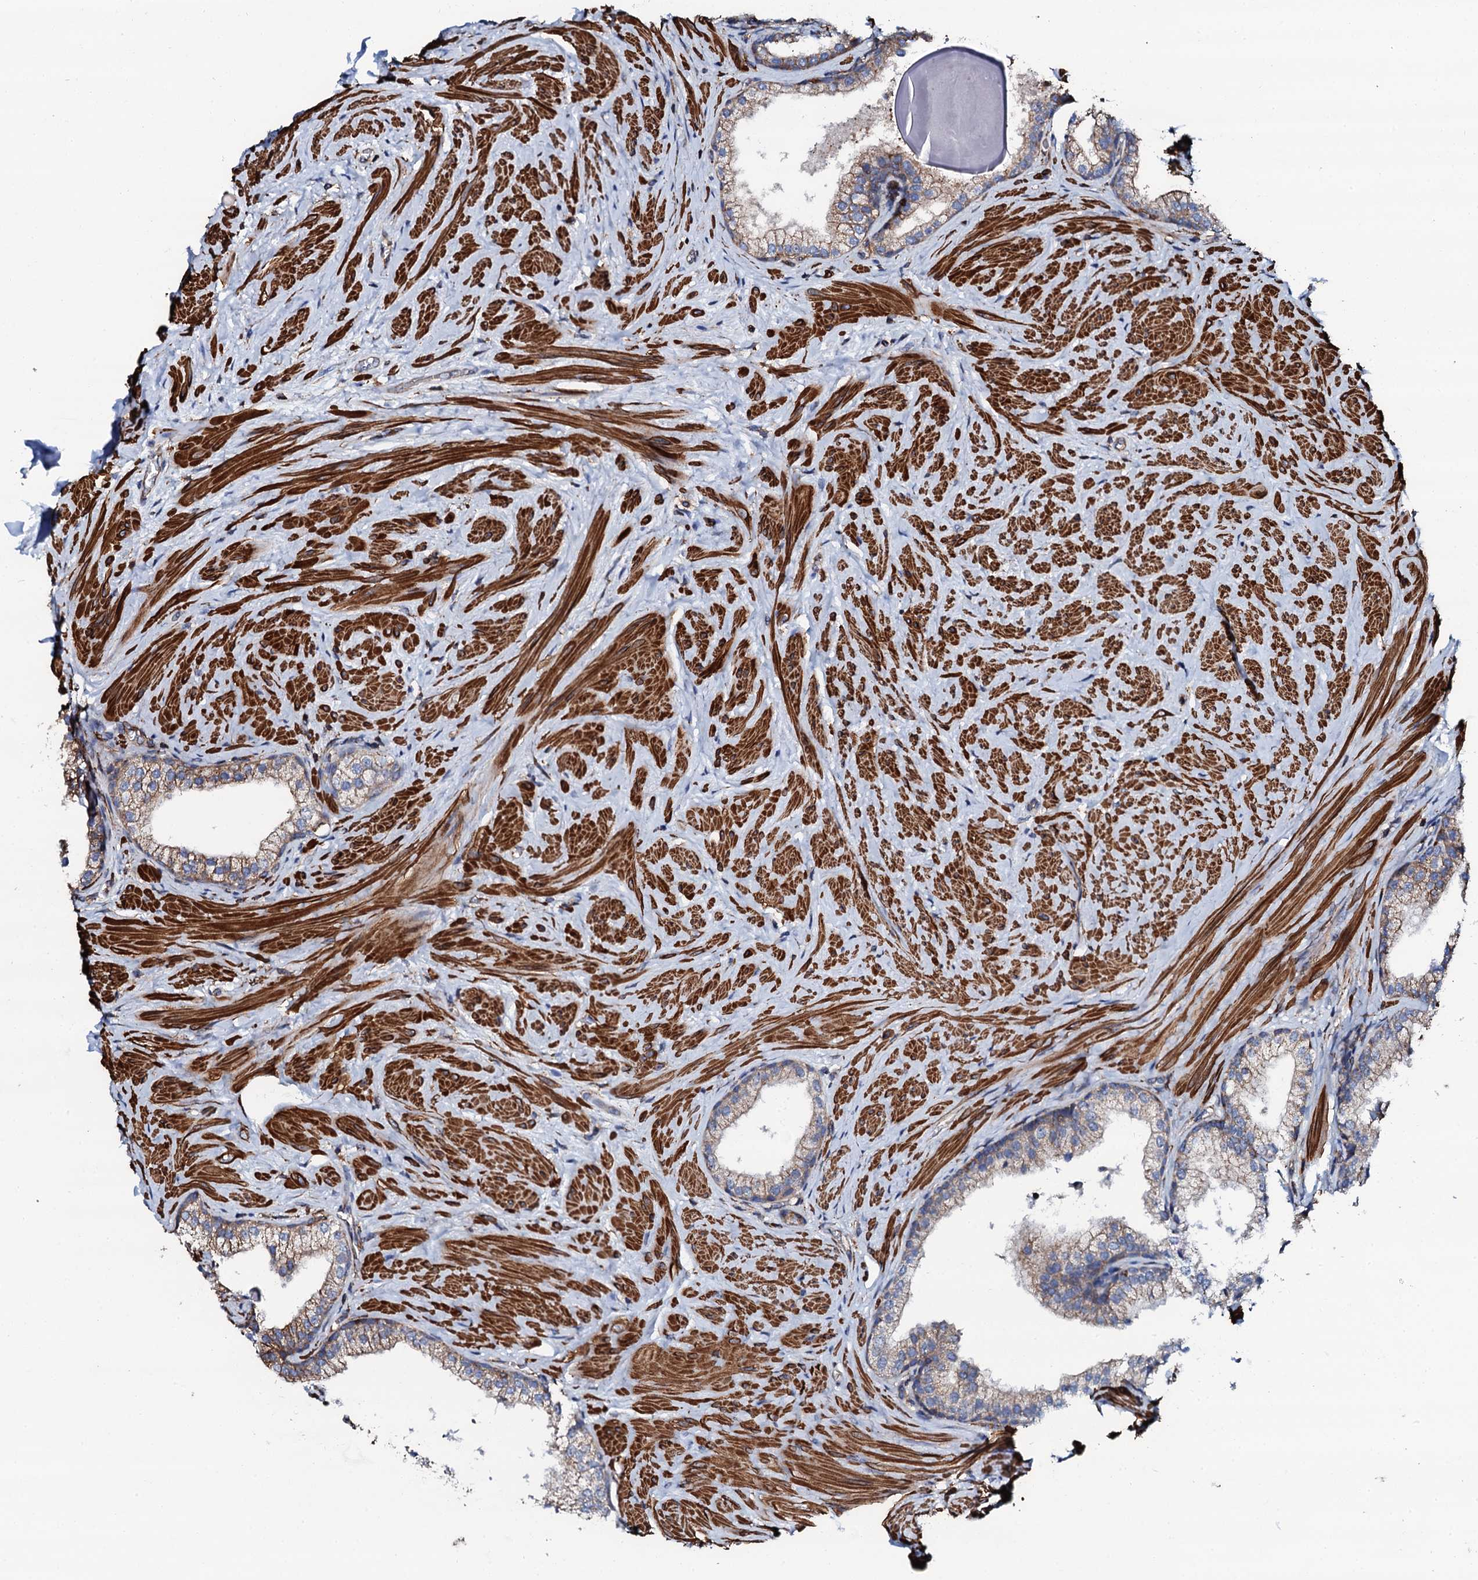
{"staining": {"intensity": "moderate", "quantity": "<25%", "location": "cytoplasmic/membranous"}, "tissue": "prostate", "cell_type": "Glandular cells", "image_type": "normal", "snomed": [{"axis": "morphology", "description": "Normal tissue, NOS"}, {"axis": "topography", "description": "Prostate"}], "caption": "Protein analysis of normal prostate reveals moderate cytoplasmic/membranous positivity in approximately <25% of glandular cells. (DAB (3,3'-diaminobenzidine) IHC, brown staining for protein, blue staining for nuclei).", "gene": "INTS10", "patient": {"sex": "male", "age": 48}}